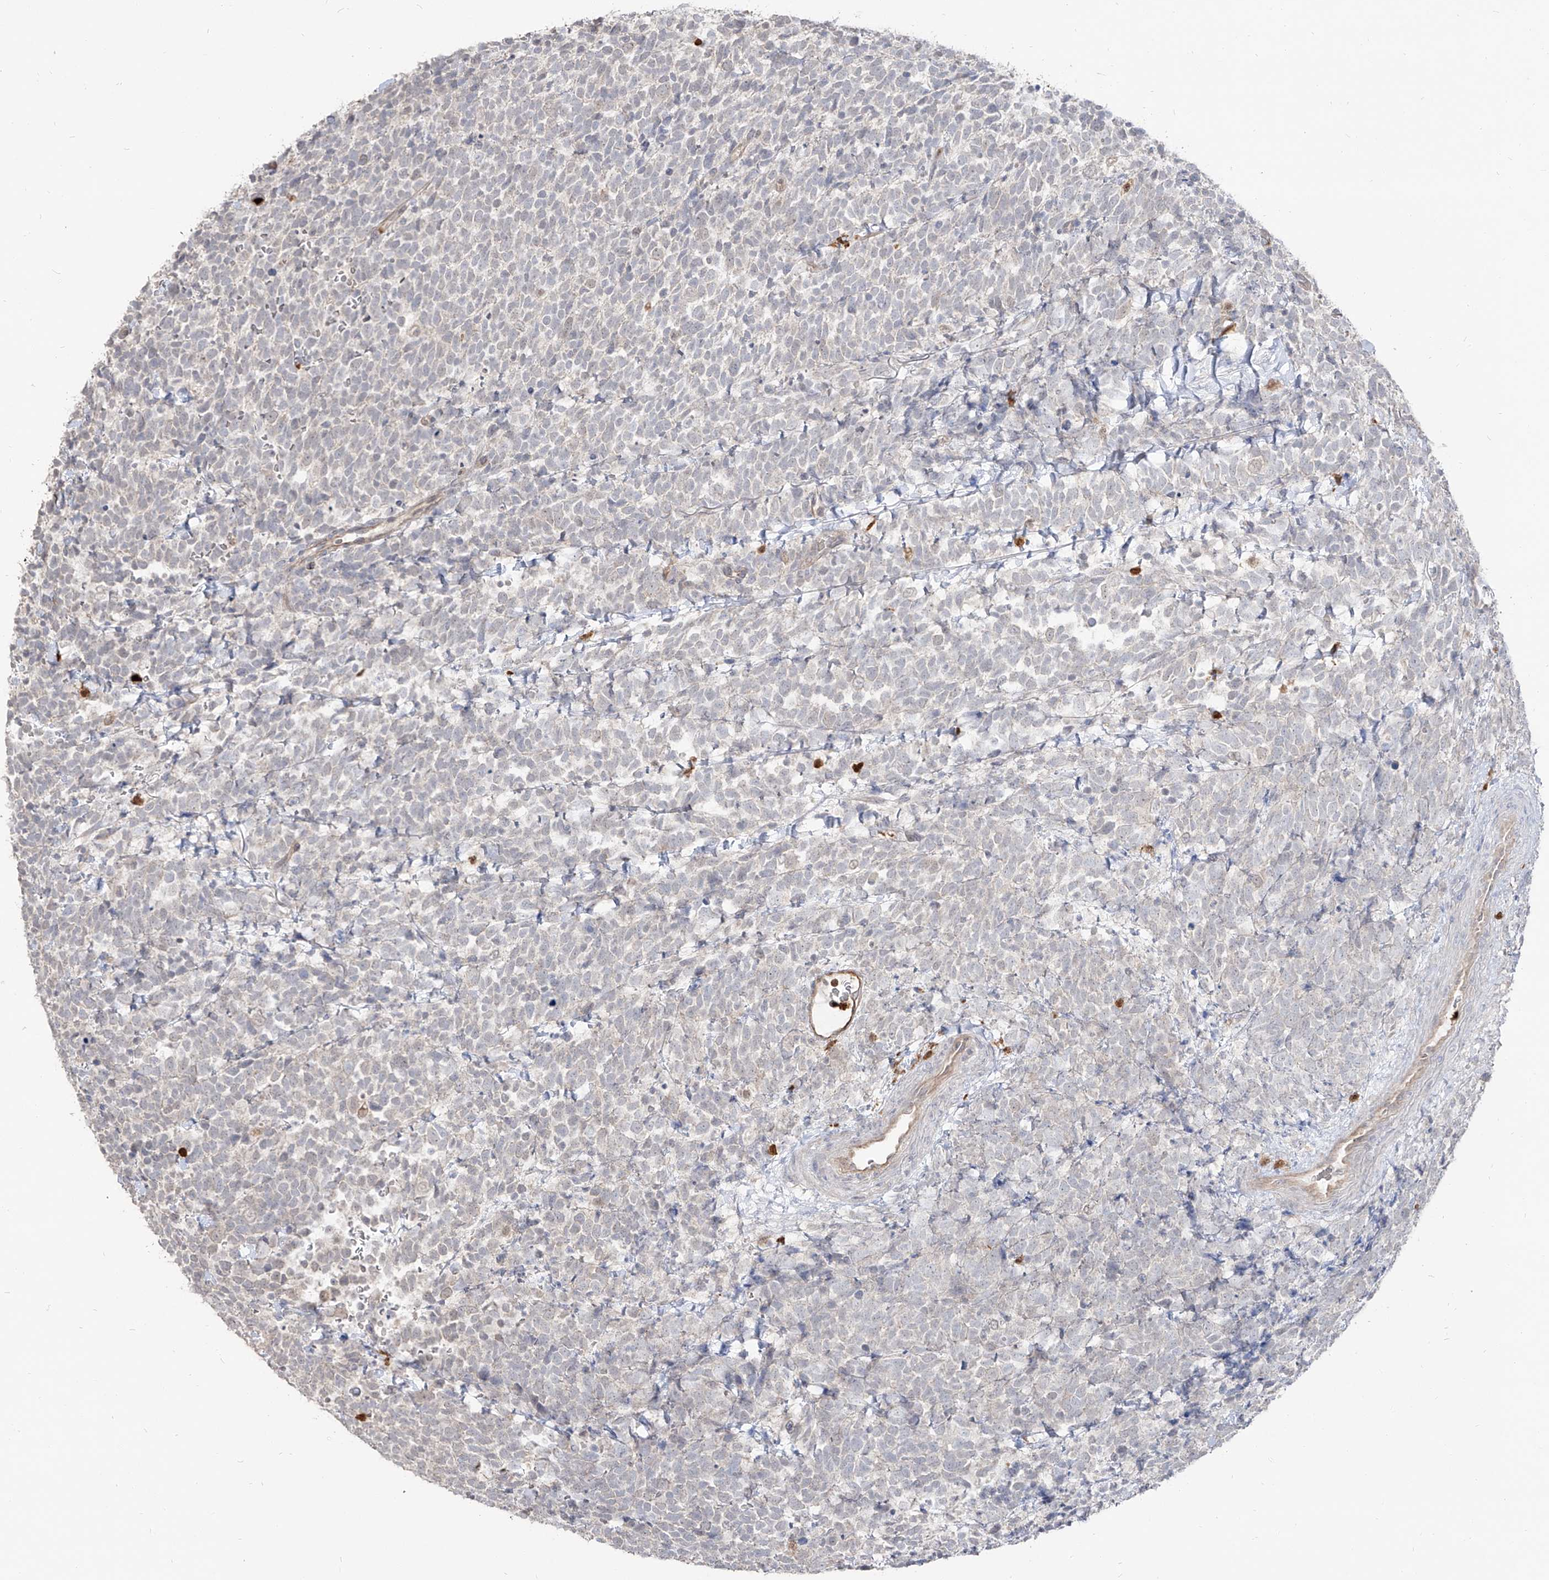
{"staining": {"intensity": "negative", "quantity": "none", "location": "none"}, "tissue": "urothelial cancer", "cell_type": "Tumor cells", "image_type": "cancer", "snomed": [{"axis": "morphology", "description": "Urothelial carcinoma, High grade"}, {"axis": "topography", "description": "Urinary bladder"}], "caption": "High power microscopy histopathology image of an immunohistochemistry histopathology image of urothelial cancer, revealing no significant staining in tumor cells. The staining was performed using DAB to visualize the protein expression in brown, while the nuclei were stained in blue with hematoxylin (Magnification: 20x).", "gene": "ZNF227", "patient": {"sex": "female", "age": 82}}